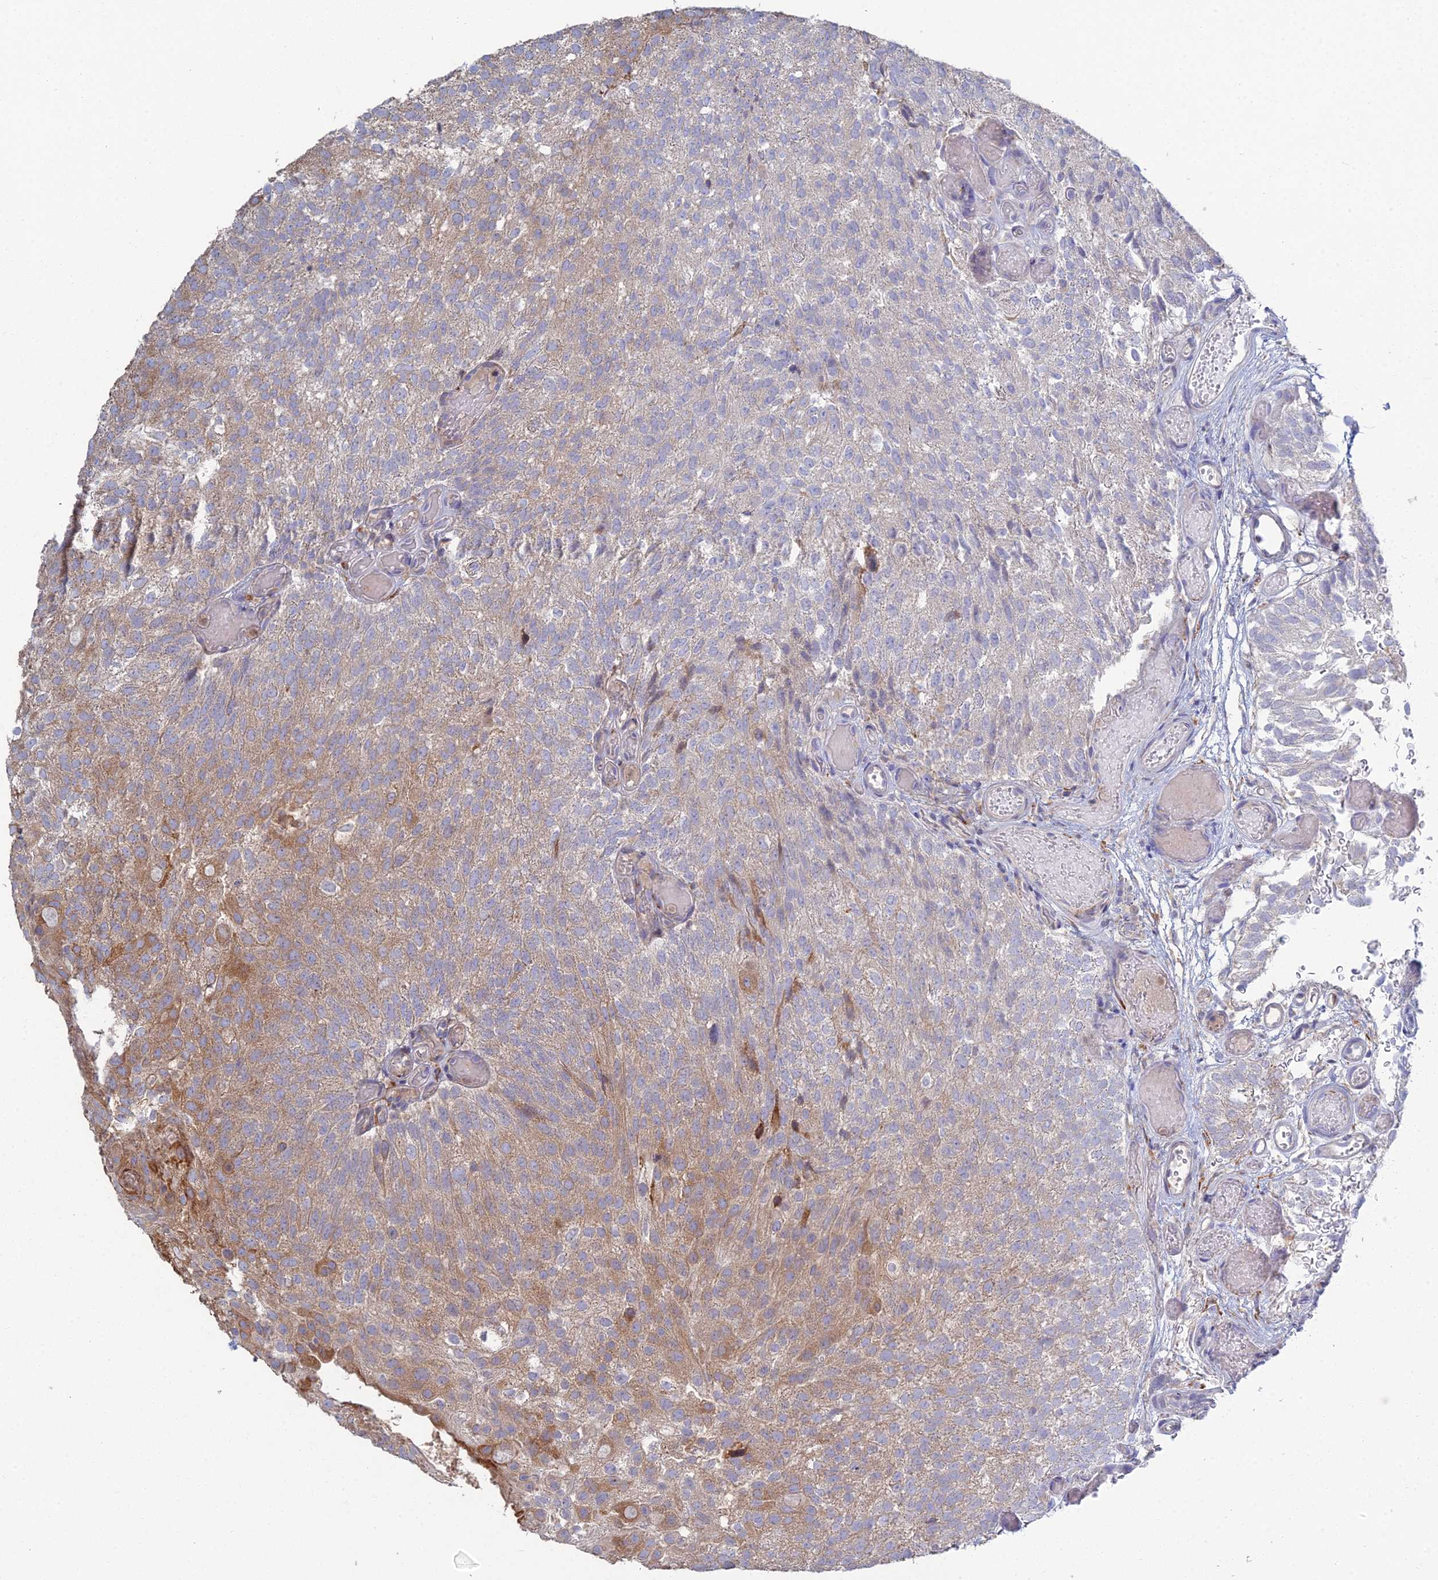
{"staining": {"intensity": "moderate", "quantity": "<25%", "location": "cytoplasmic/membranous"}, "tissue": "urothelial cancer", "cell_type": "Tumor cells", "image_type": "cancer", "snomed": [{"axis": "morphology", "description": "Urothelial carcinoma, Low grade"}, {"axis": "topography", "description": "Urinary bladder"}], "caption": "Human urothelial carcinoma (low-grade) stained with a brown dye shows moderate cytoplasmic/membranous positive staining in approximately <25% of tumor cells.", "gene": "TRAPPC6A", "patient": {"sex": "male", "age": 78}}